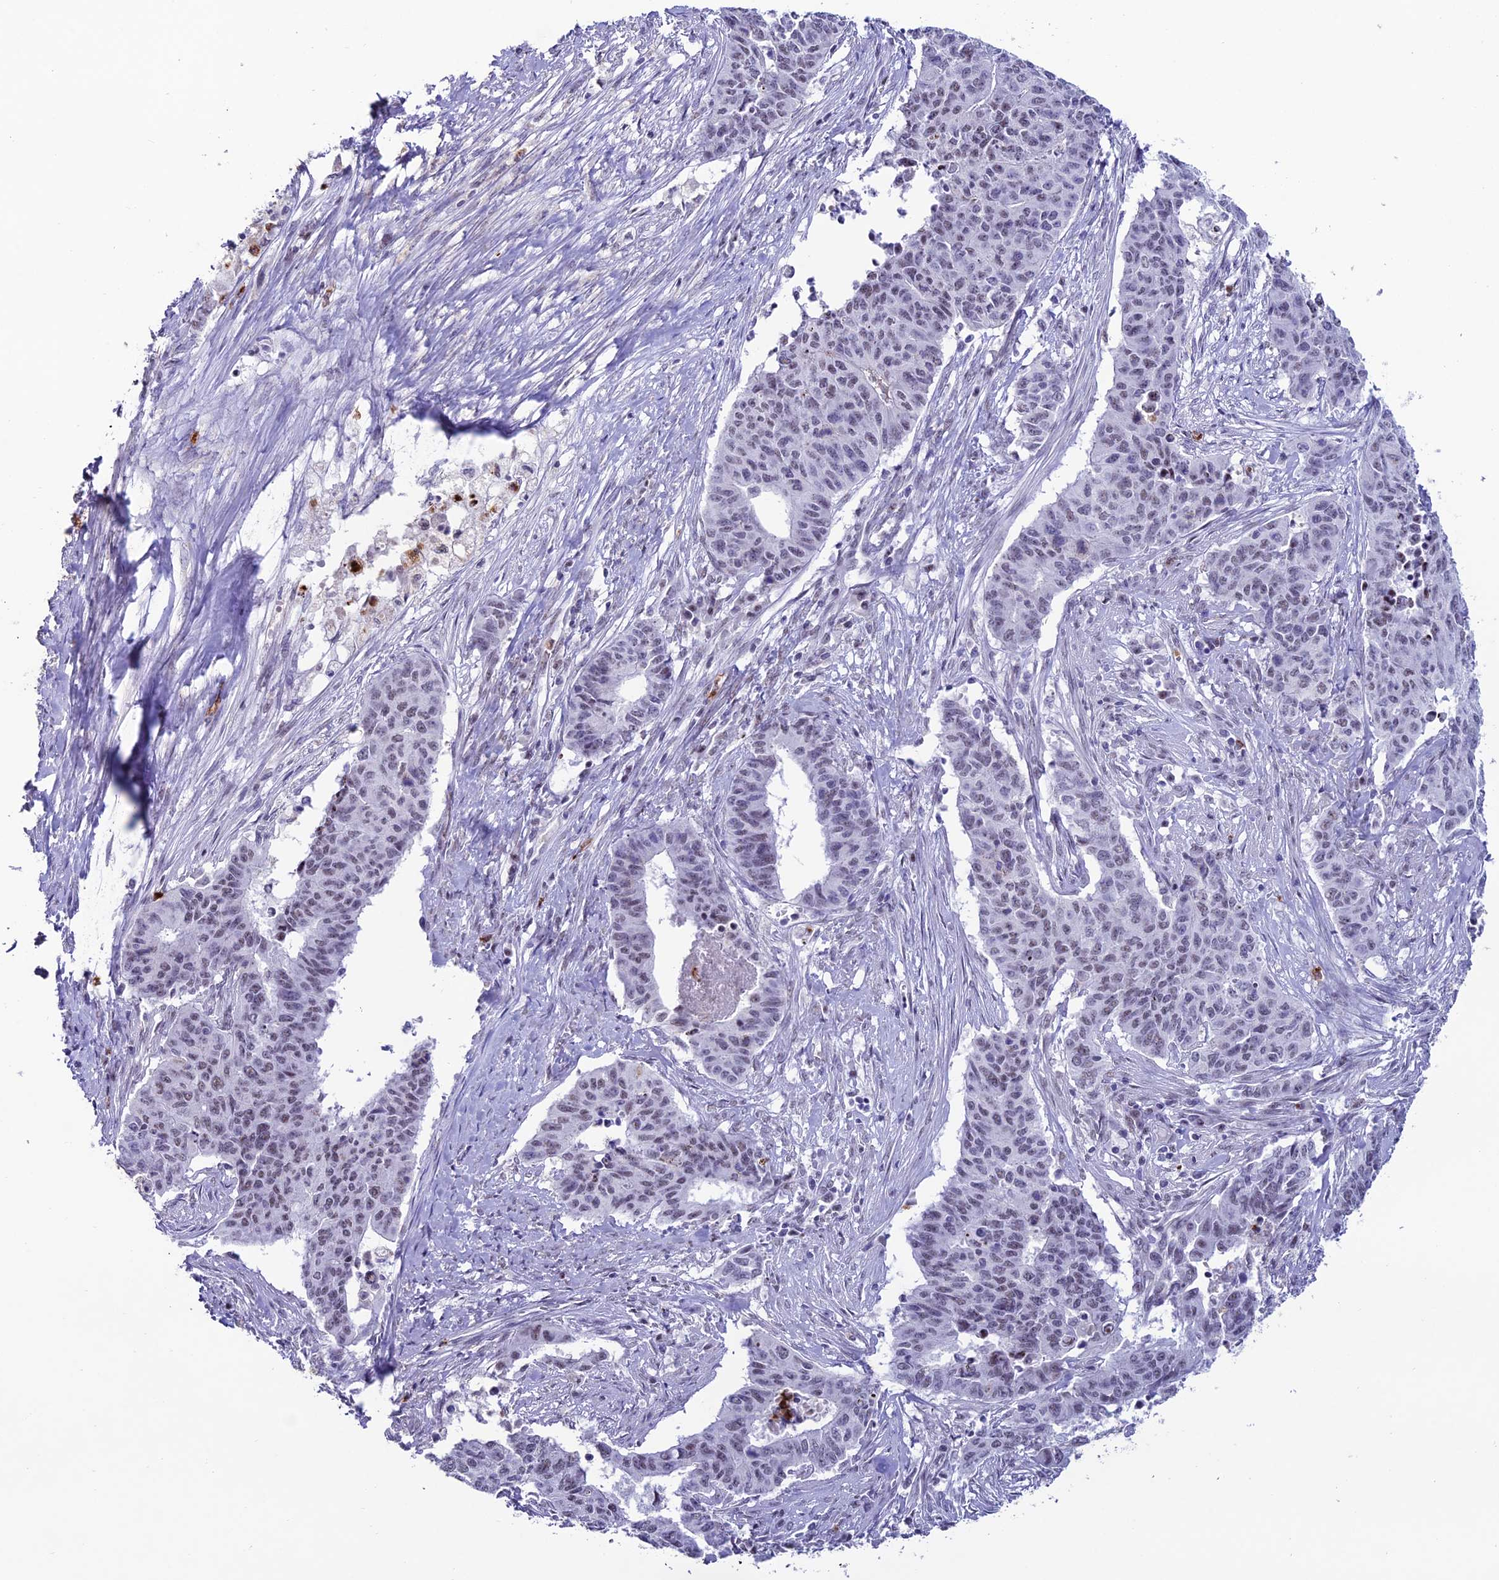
{"staining": {"intensity": "weak", "quantity": "25%-75%", "location": "nuclear"}, "tissue": "endometrial cancer", "cell_type": "Tumor cells", "image_type": "cancer", "snomed": [{"axis": "morphology", "description": "Adenocarcinoma, NOS"}, {"axis": "topography", "description": "Endometrium"}], "caption": "DAB (3,3'-diaminobenzidine) immunohistochemical staining of endometrial cancer exhibits weak nuclear protein staining in about 25%-75% of tumor cells.", "gene": "MFSD2B", "patient": {"sex": "female", "age": 59}}